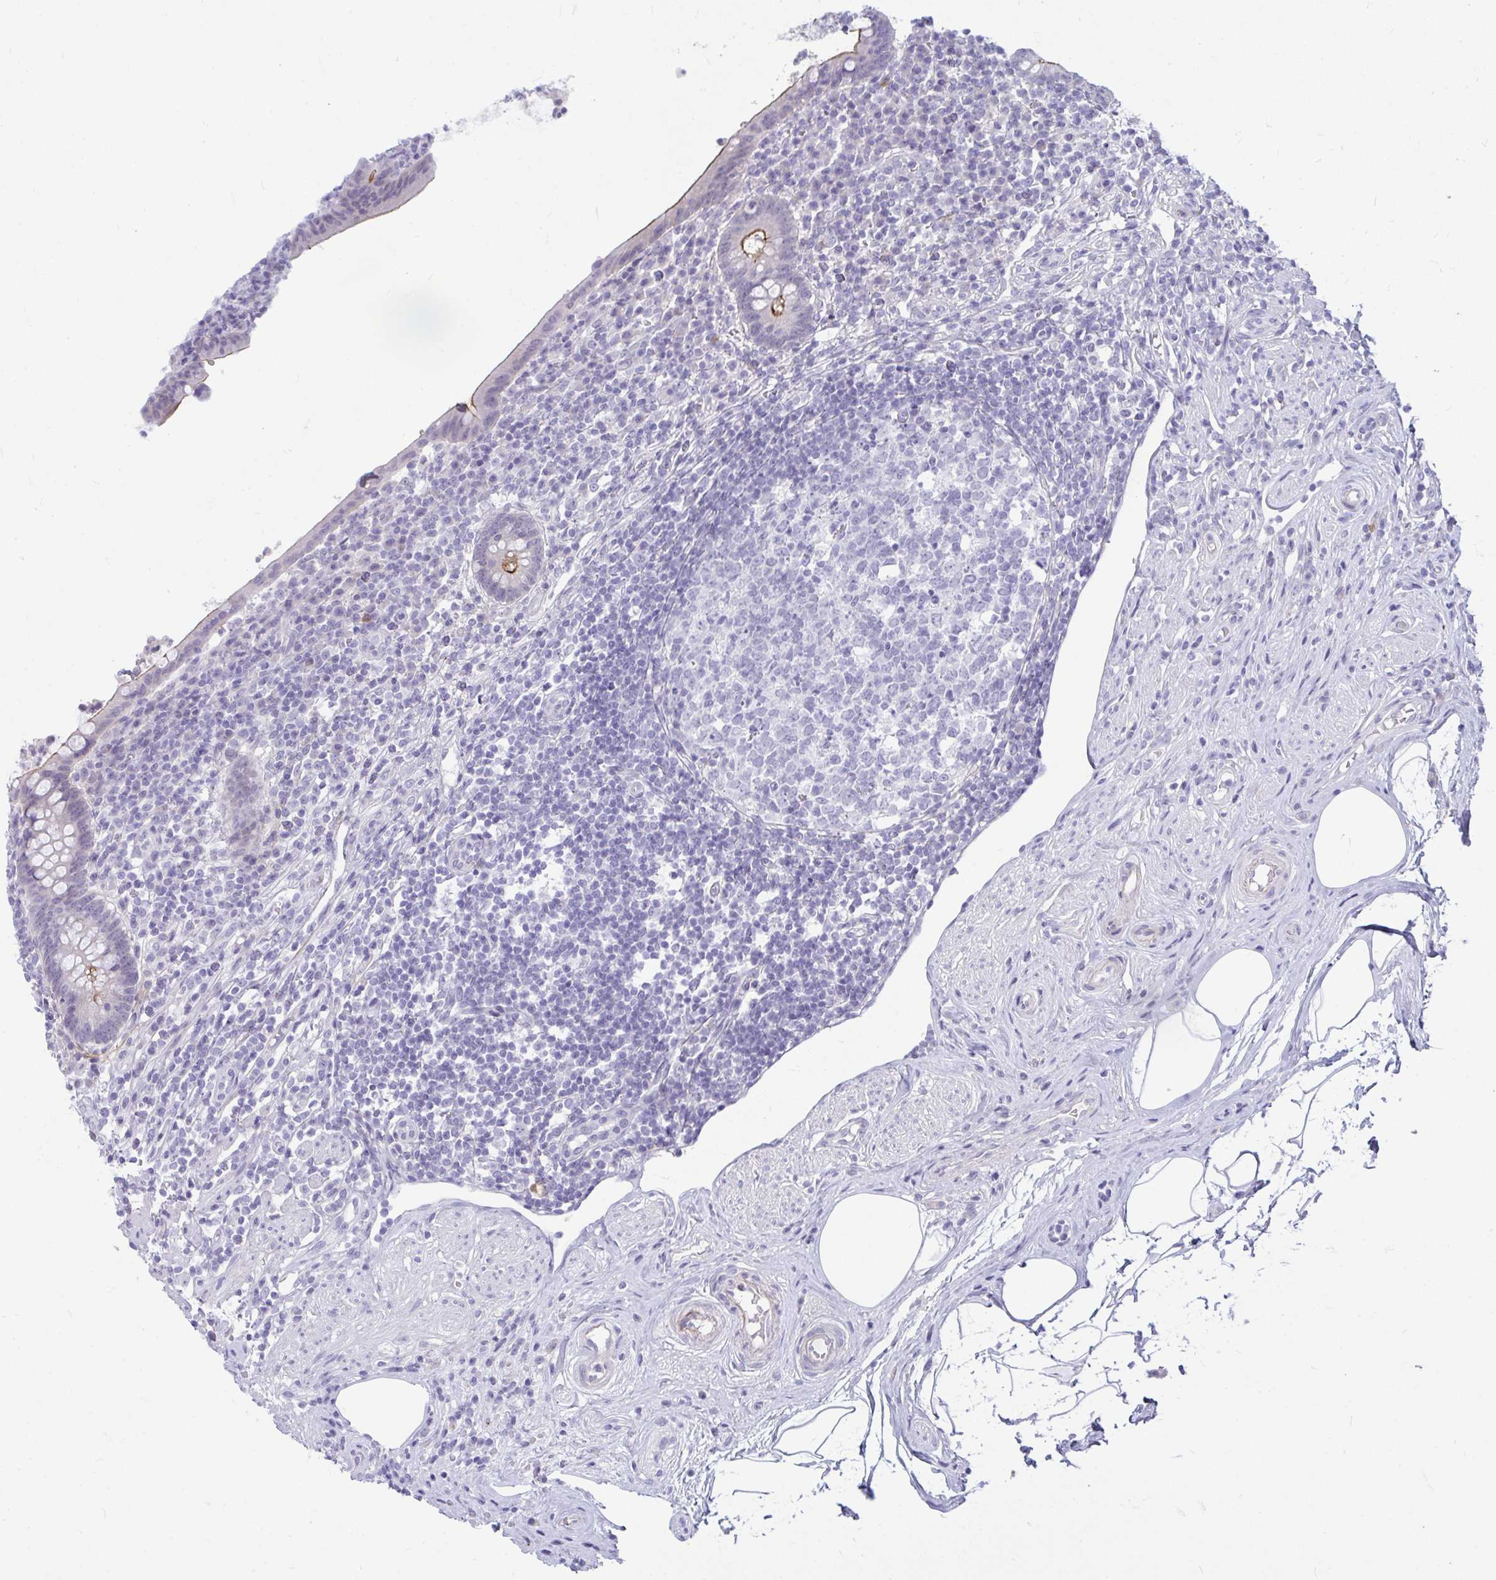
{"staining": {"intensity": "strong", "quantity": "<25%", "location": "cytoplasmic/membranous"}, "tissue": "appendix", "cell_type": "Glandular cells", "image_type": "normal", "snomed": [{"axis": "morphology", "description": "Normal tissue, NOS"}, {"axis": "topography", "description": "Appendix"}], "caption": "The image demonstrates a brown stain indicating the presence of a protein in the cytoplasmic/membranous of glandular cells in appendix. (IHC, brightfield microscopy, high magnification).", "gene": "PIGZ", "patient": {"sex": "female", "age": 56}}